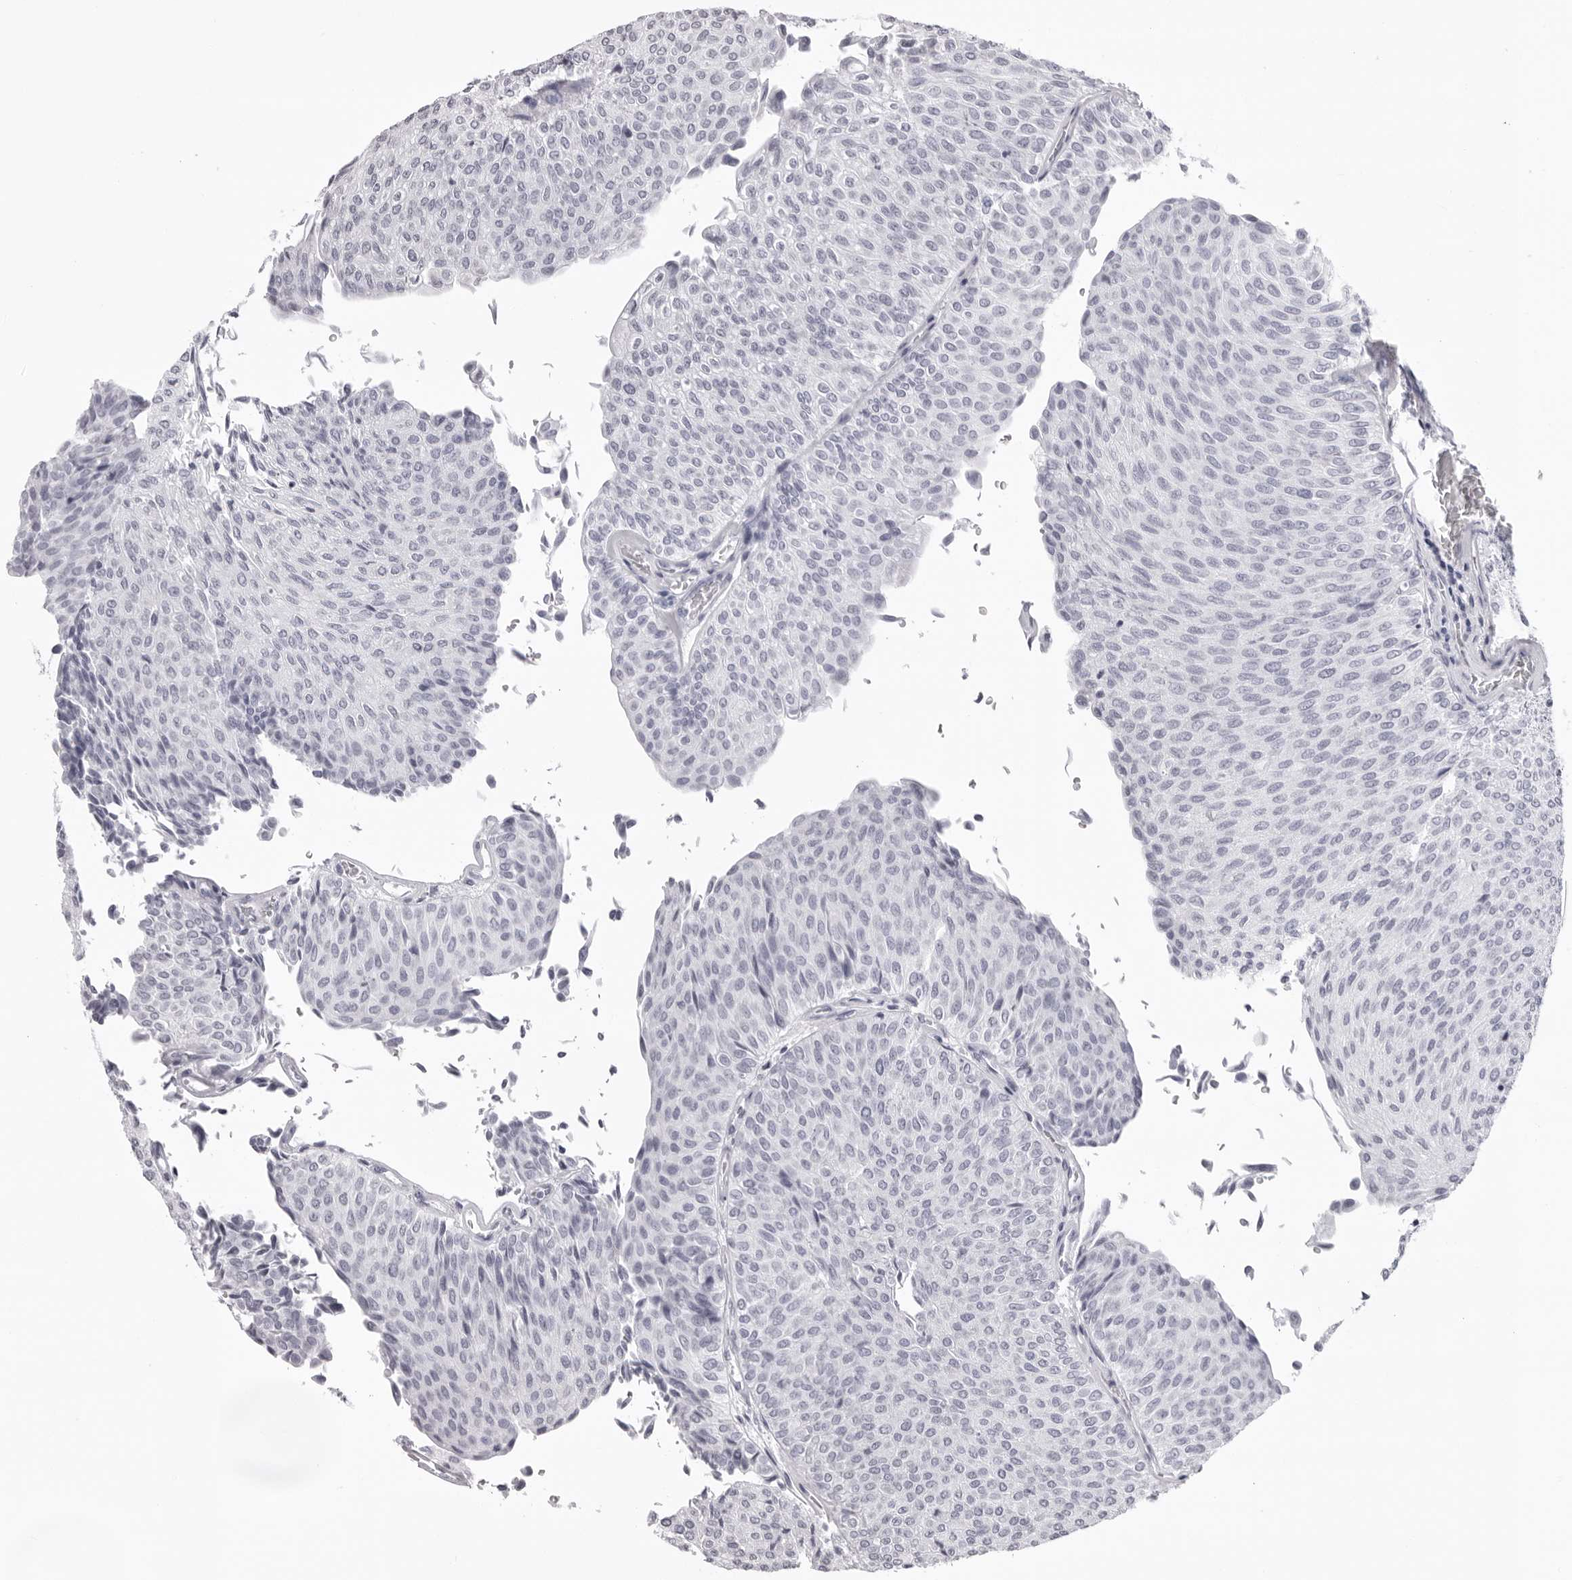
{"staining": {"intensity": "negative", "quantity": "none", "location": "none"}, "tissue": "urothelial cancer", "cell_type": "Tumor cells", "image_type": "cancer", "snomed": [{"axis": "morphology", "description": "Urothelial carcinoma, Low grade"}, {"axis": "topography", "description": "Urinary bladder"}], "caption": "Tumor cells are negative for protein expression in human urothelial carcinoma (low-grade).", "gene": "CST1", "patient": {"sex": "male", "age": 78}}